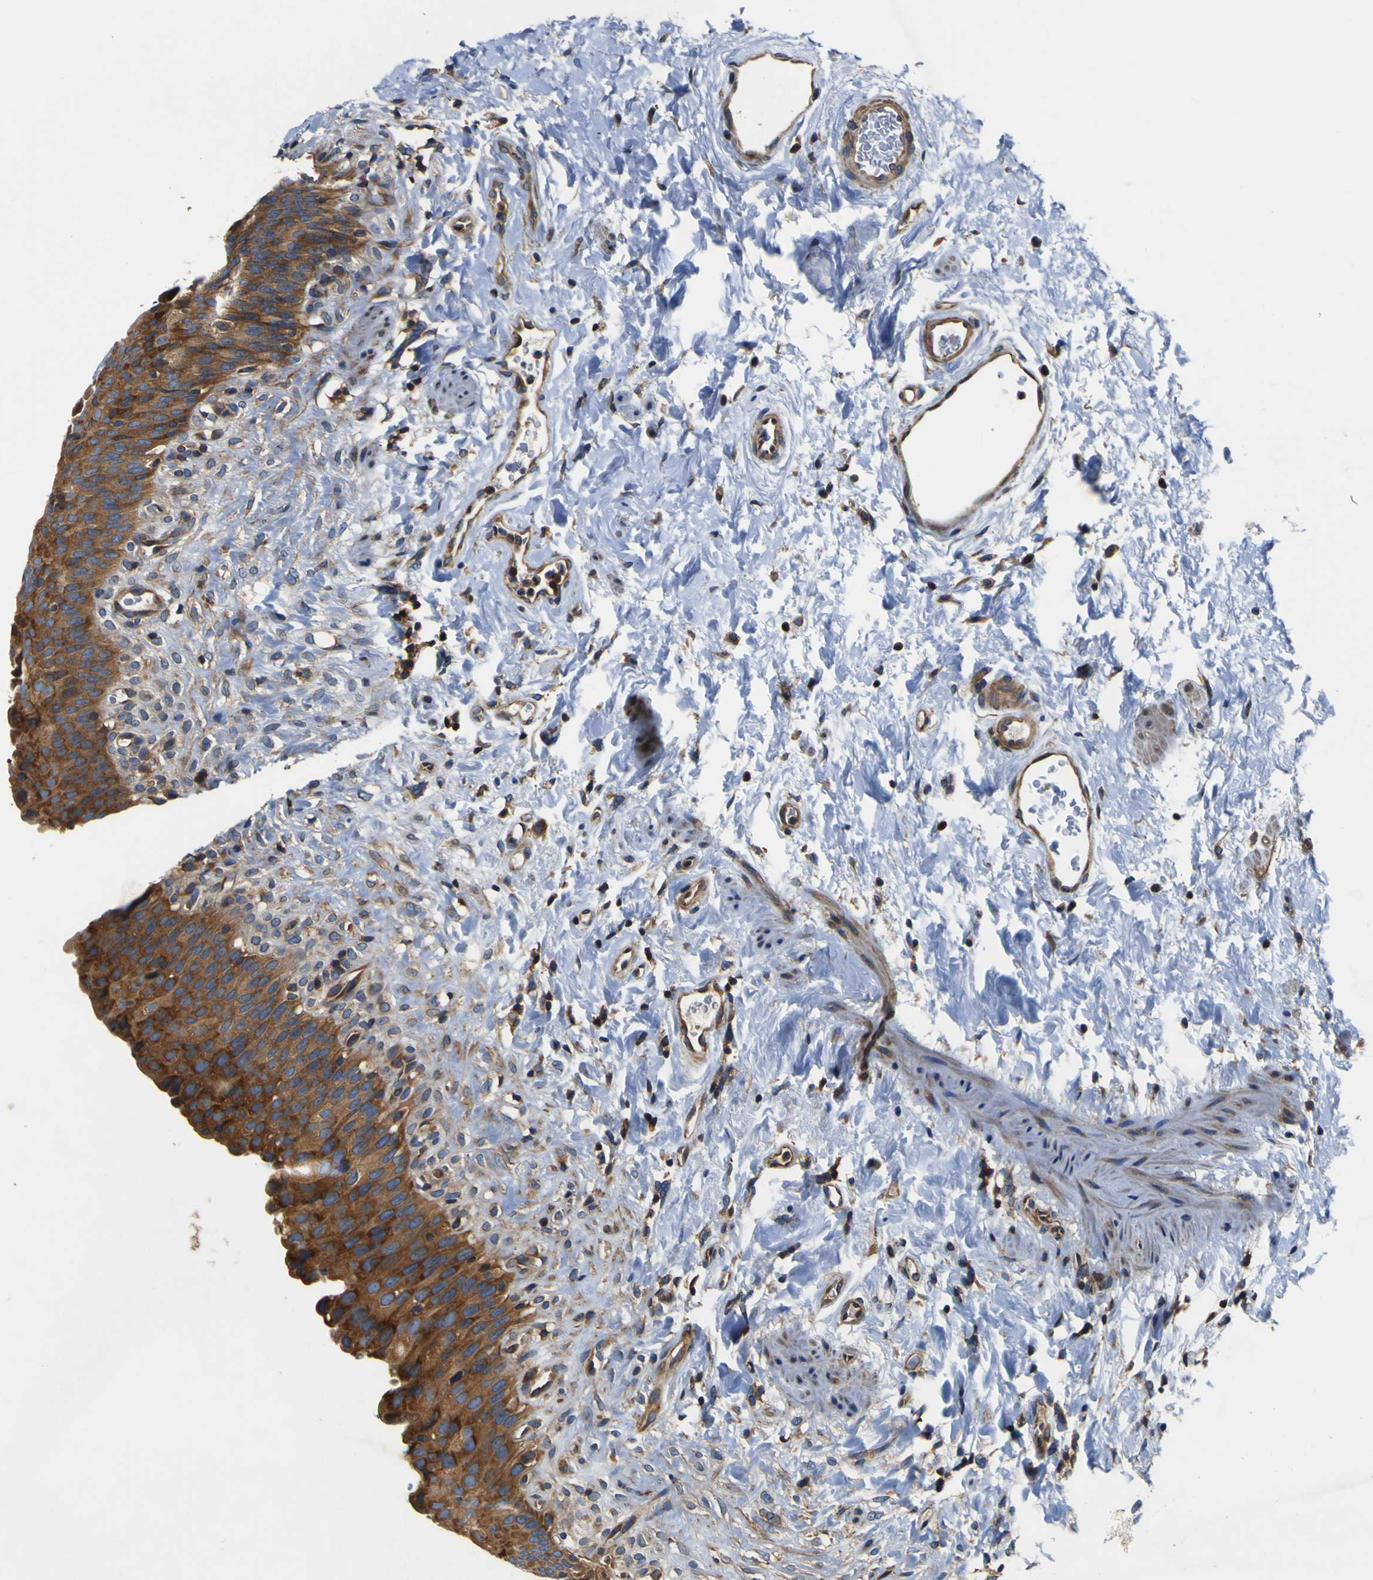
{"staining": {"intensity": "strong", "quantity": ">75%", "location": "cytoplasmic/membranous"}, "tissue": "urinary bladder", "cell_type": "Urothelial cells", "image_type": "normal", "snomed": [{"axis": "morphology", "description": "Normal tissue, NOS"}, {"axis": "topography", "description": "Urinary bladder"}], "caption": "Strong cytoplasmic/membranous protein positivity is seen in about >75% of urothelial cells in urinary bladder.", "gene": "CNR2", "patient": {"sex": "female", "age": 79}}